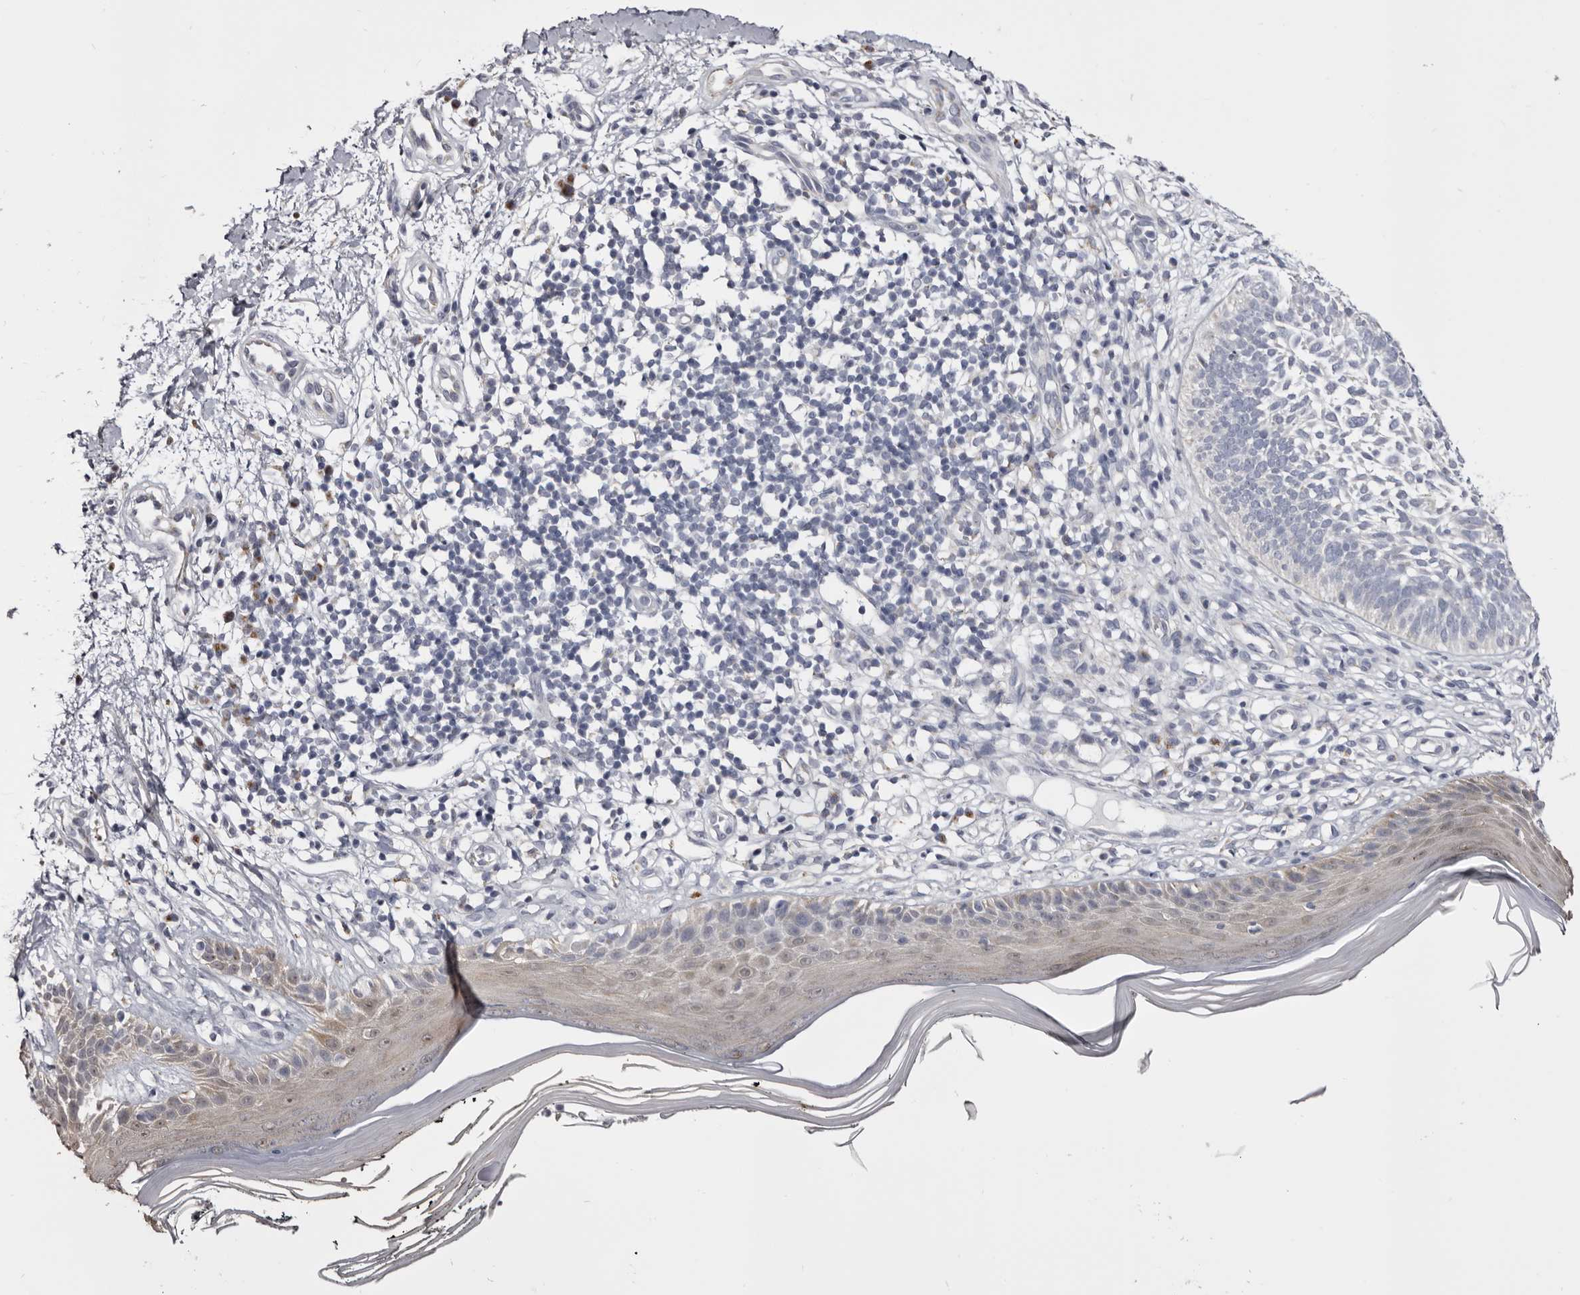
{"staining": {"intensity": "negative", "quantity": "none", "location": "none"}, "tissue": "skin cancer", "cell_type": "Tumor cells", "image_type": "cancer", "snomed": [{"axis": "morphology", "description": "Basal cell carcinoma"}, {"axis": "topography", "description": "Skin"}], "caption": "Basal cell carcinoma (skin) was stained to show a protein in brown. There is no significant positivity in tumor cells.", "gene": "CASQ1", "patient": {"sex": "female", "age": 64}}